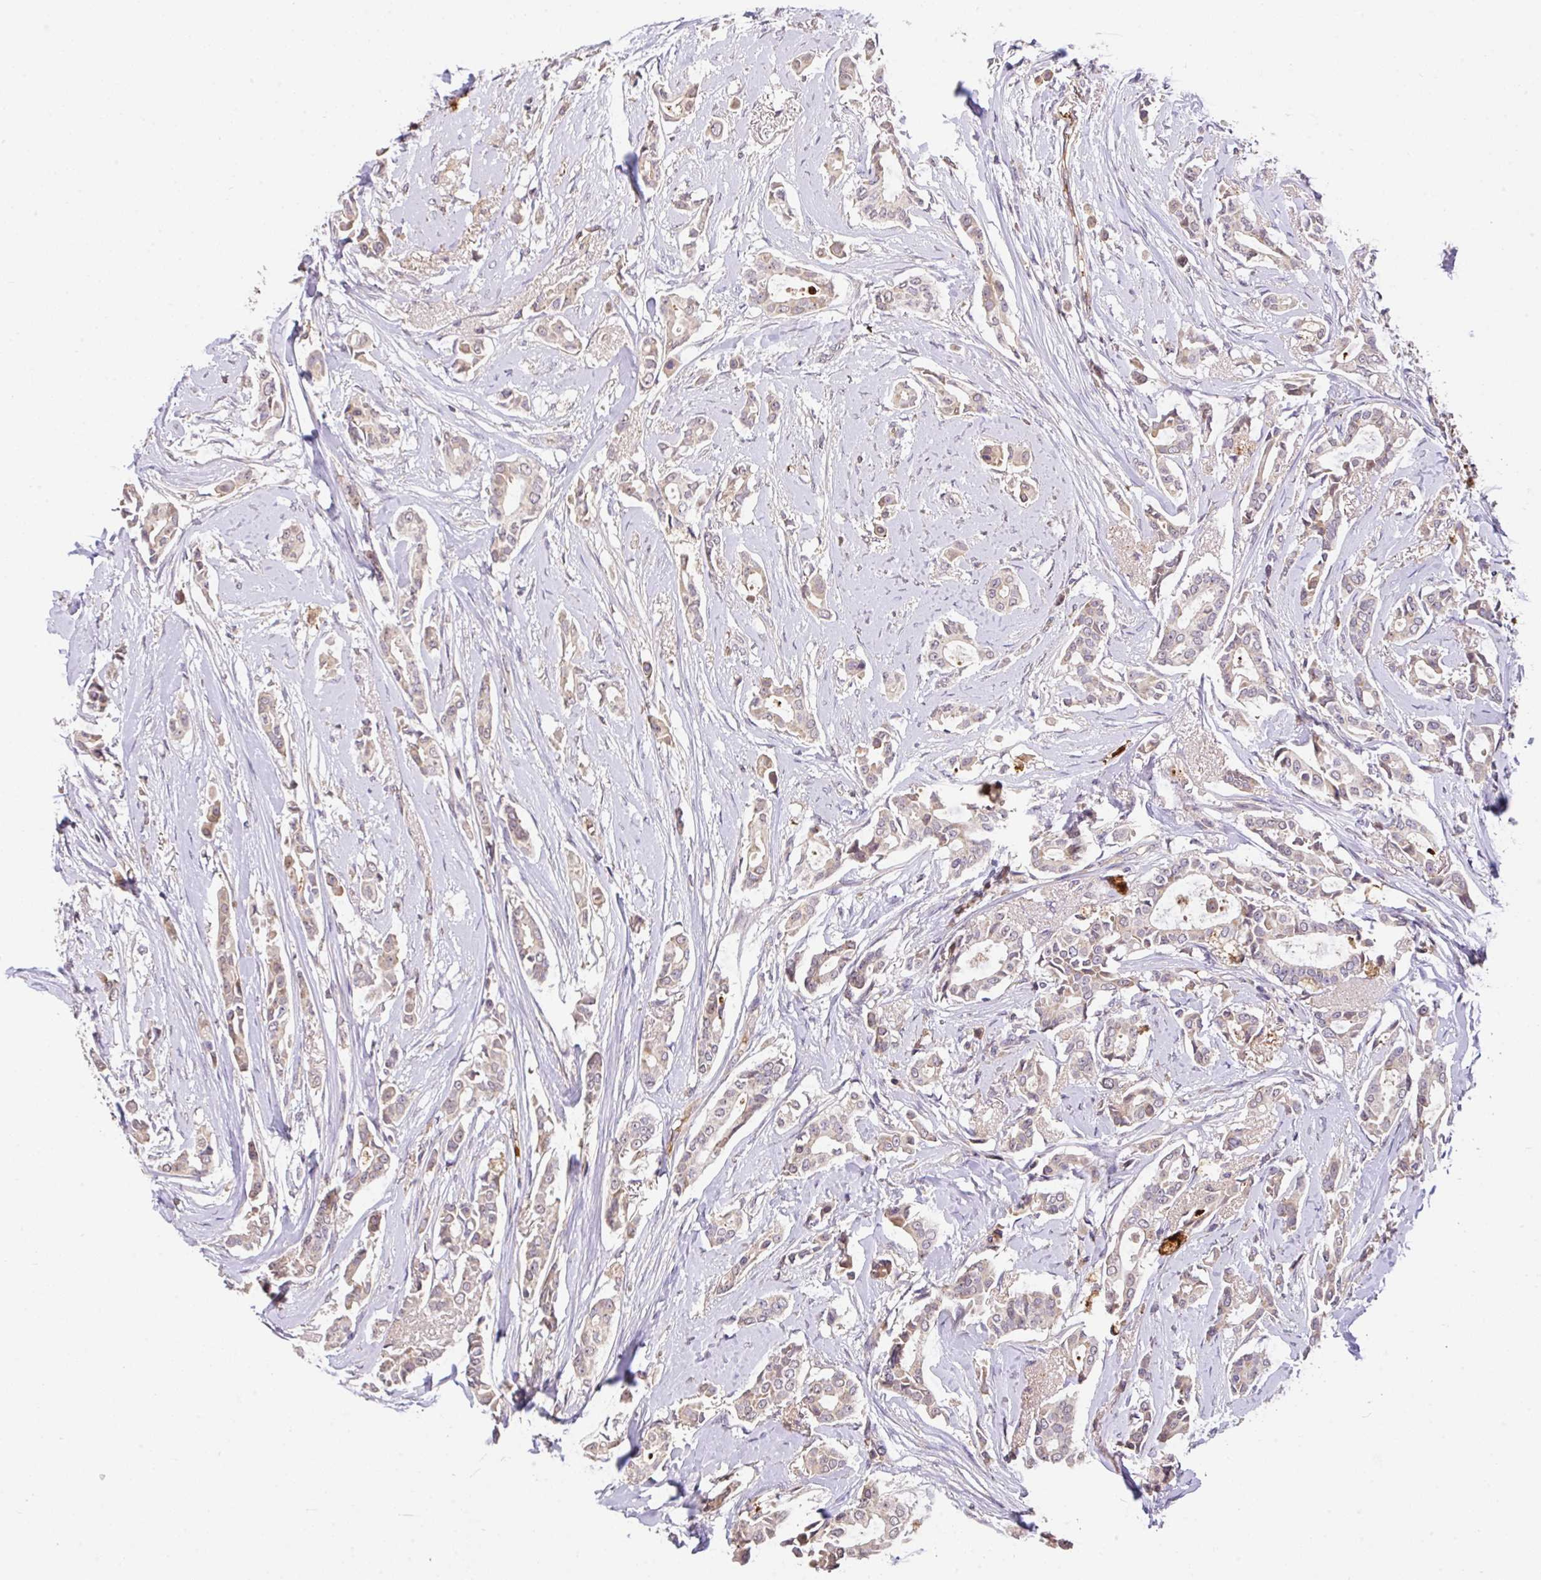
{"staining": {"intensity": "weak", "quantity": "25%-75%", "location": "cytoplasmic/membranous"}, "tissue": "breast cancer", "cell_type": "Tumor cells", "image_type": "cancer", "snomed": [{"axis": "morphology", "description": "Duct carcinoma"}, {"axis": "topography", "description": "Breast"}], "caption": "Immunohistochemical staining of human breast cancer displays low levels of weak cytoplasmic/membranous staining in about 25%-75% of tumor cells.", "gene": "C1QTNF9B", "patient": {"sex": "female", "age": 64}}